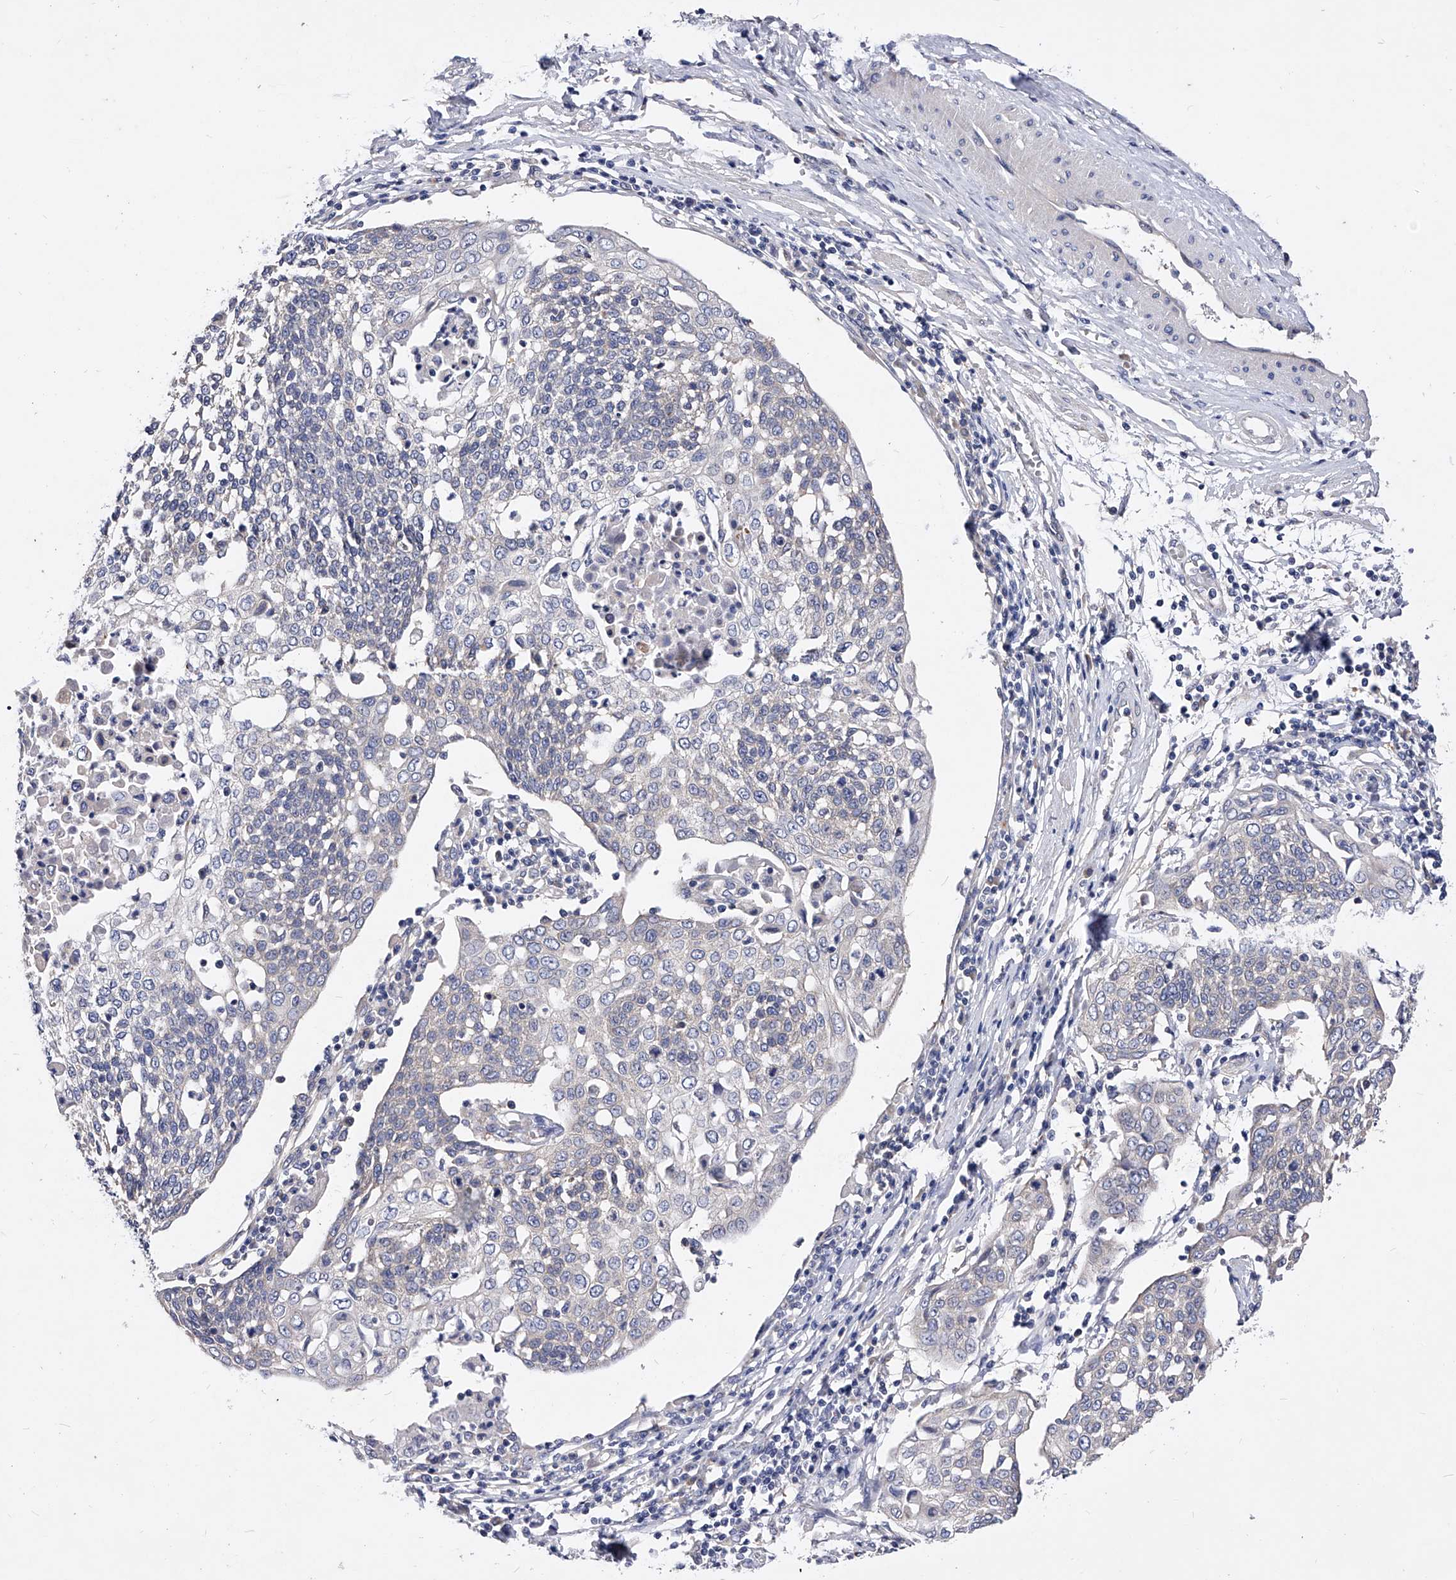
{"staining": {"intensity": "negative", "quantity": "none", "location": "none"}, "tissue": "cervical cancer", "cell_type": "Tumor cells", "image_type": "cancer", "snomed": [{"axis": "morphology", "description": "Squamous cell carcinoma, NOS"}, {"axis": "topography", "description": "Cervix"}], "caption": "The photomicrograph reveals no significant expression in tumor cells of cervical cancer.", "gene": "PPP5C", "patient": {"sex": "female", "age": 34}}